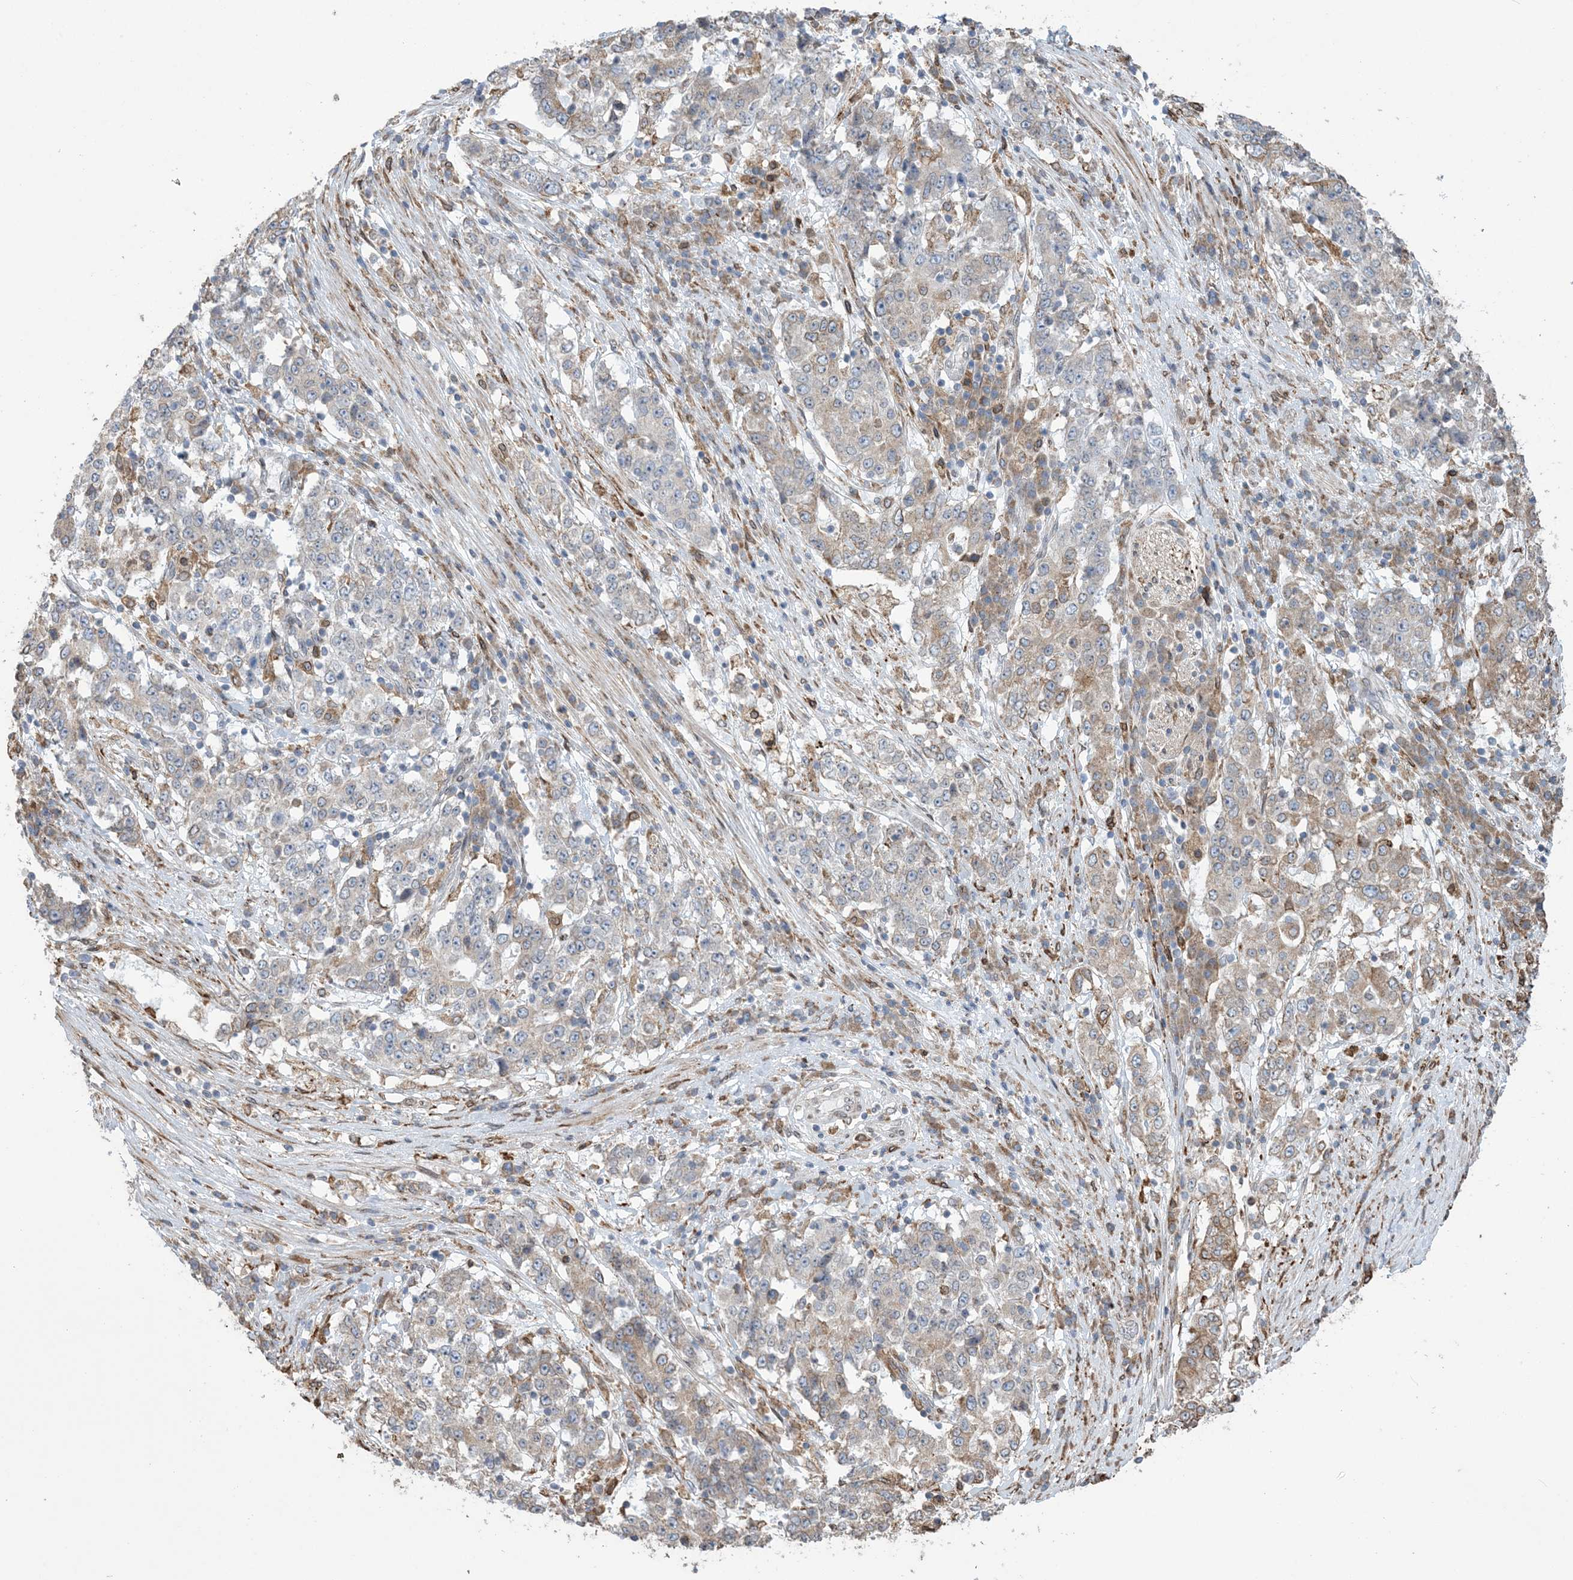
{"staining": {"intensity": "weak", "quantity": "<25%", "location": "cytoplasmic/membranous"}, "tissue": "stomach cancer", "cell_type": "Tumor cells", "image_type": "cancer", "snomed": [{"axis": "morphology", "description": "Adenocarcinoma, NOS"}, {"axis": "topography", "description": "Stomach"}], "caption": "Adenocarcinoma (stomach) was stained to show a protein in brown. There is no significant expression in tumor cells. (DAB (3,3'-diaminobenzidine) IHC with hematoxylin counter stain).", "gene": "SHANK1", "patient": {"sex": "male", "age": 59}}